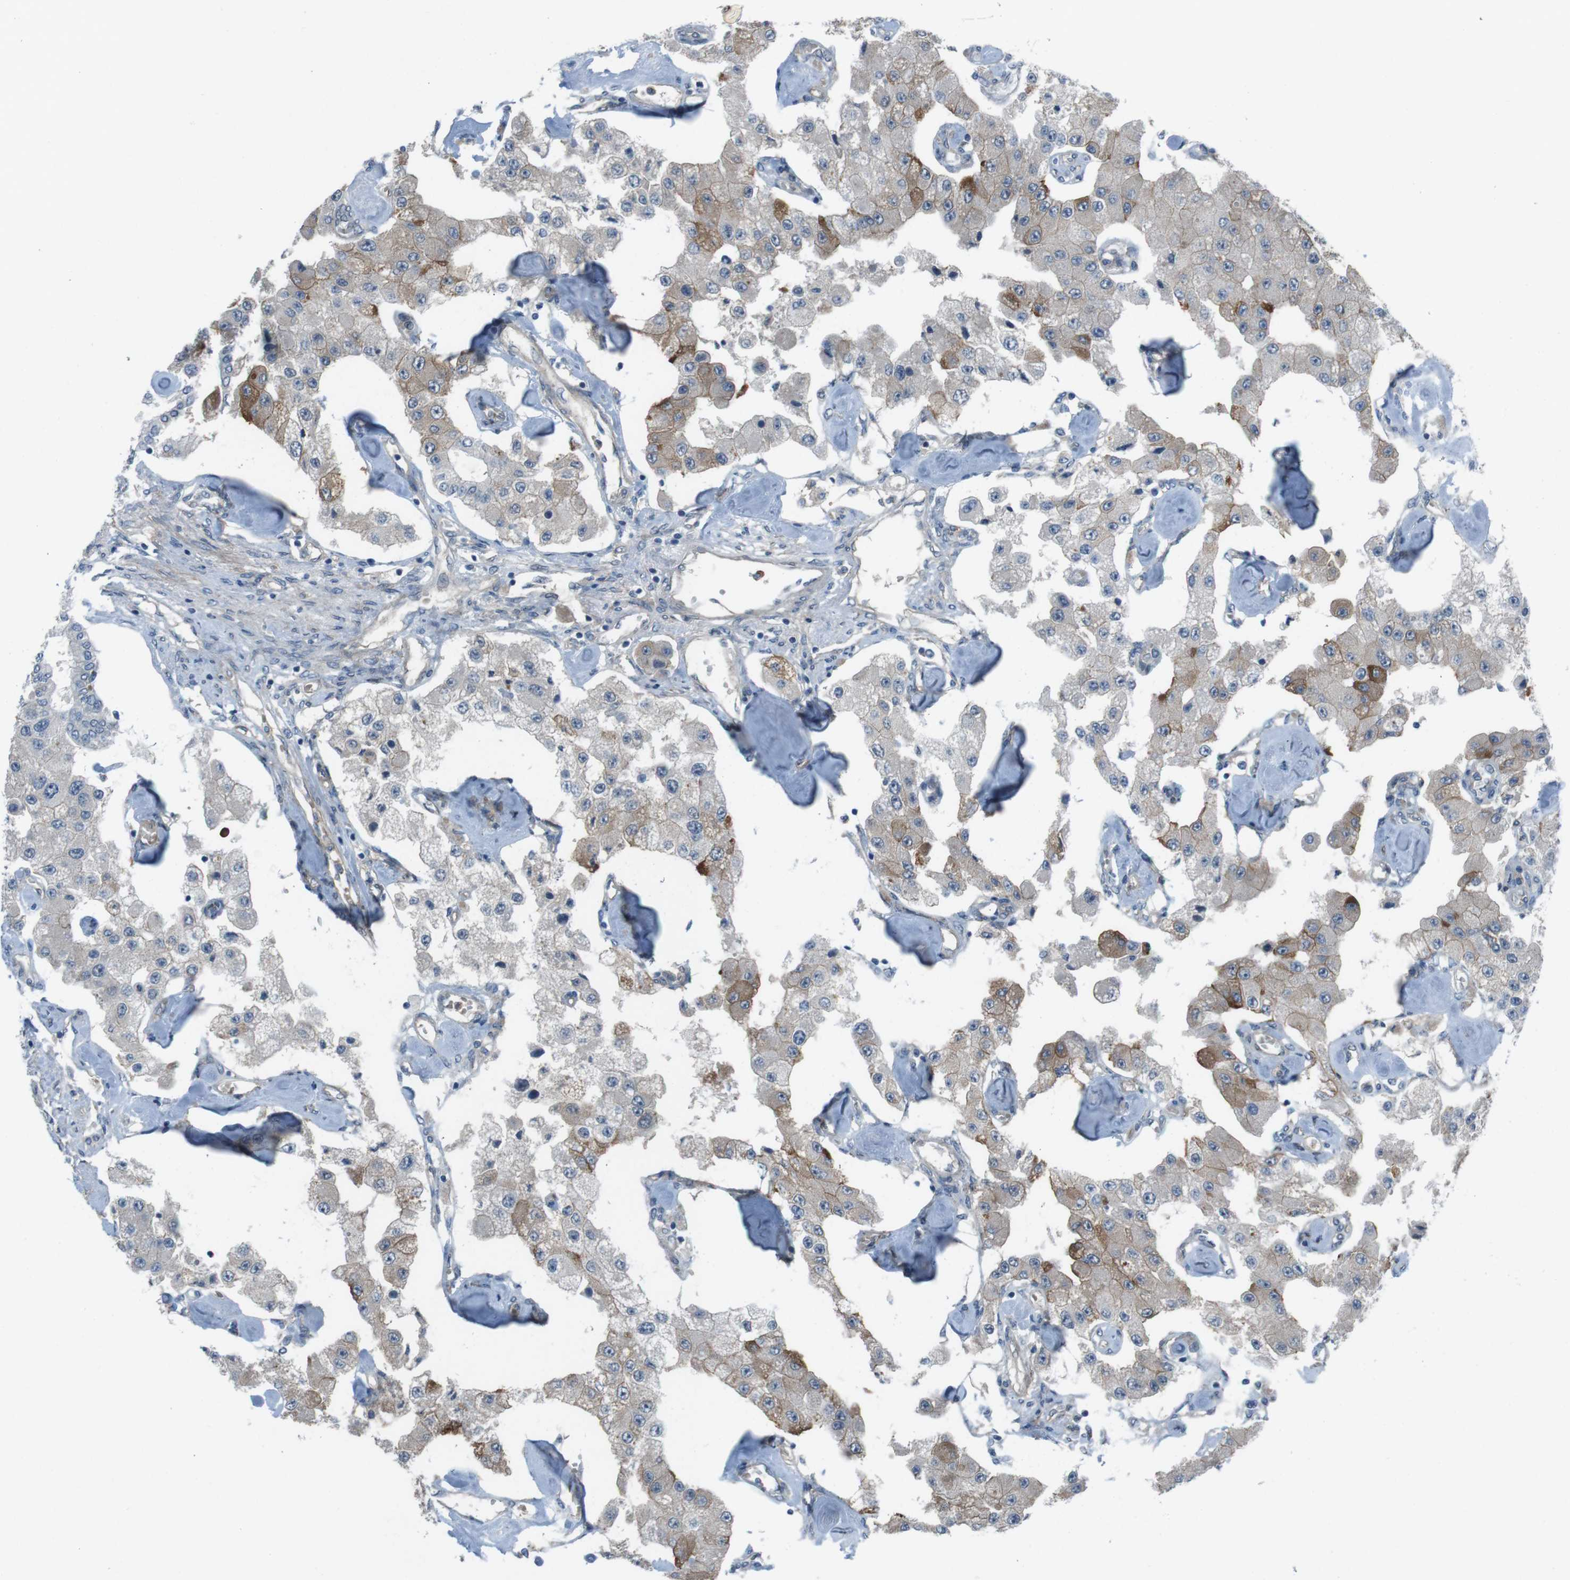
{"staining": {"intensity": "weak", "quantity": "25%-75%", "location": "cytoplasmic/membranous"}, "tissue": "carcinoid", "cell_type": "Tumor cells", "image_type": "cancer", "snomed": [{"axis": "morphology", "description": "Carcinoid, malignant, NOS"}, {"axis": "topography", "description": "Pancreas"}], "caption": "Immunohistochemistry (IHC) staining of carcinoid (malignant), which shows low levels of weak cytoplasmic/membranous staining in approximately 25%-75% of tumor cells indicating weak cytoplasmic/membranous protein positivity. The staining was performed using DAB (3,3'-diaminobenzidine) (brown) for protein detection and nuclei were counterstained in hematoxylin (blue).", "gene": "ANK2", "patient": {"sex": "male", "age": 41}}